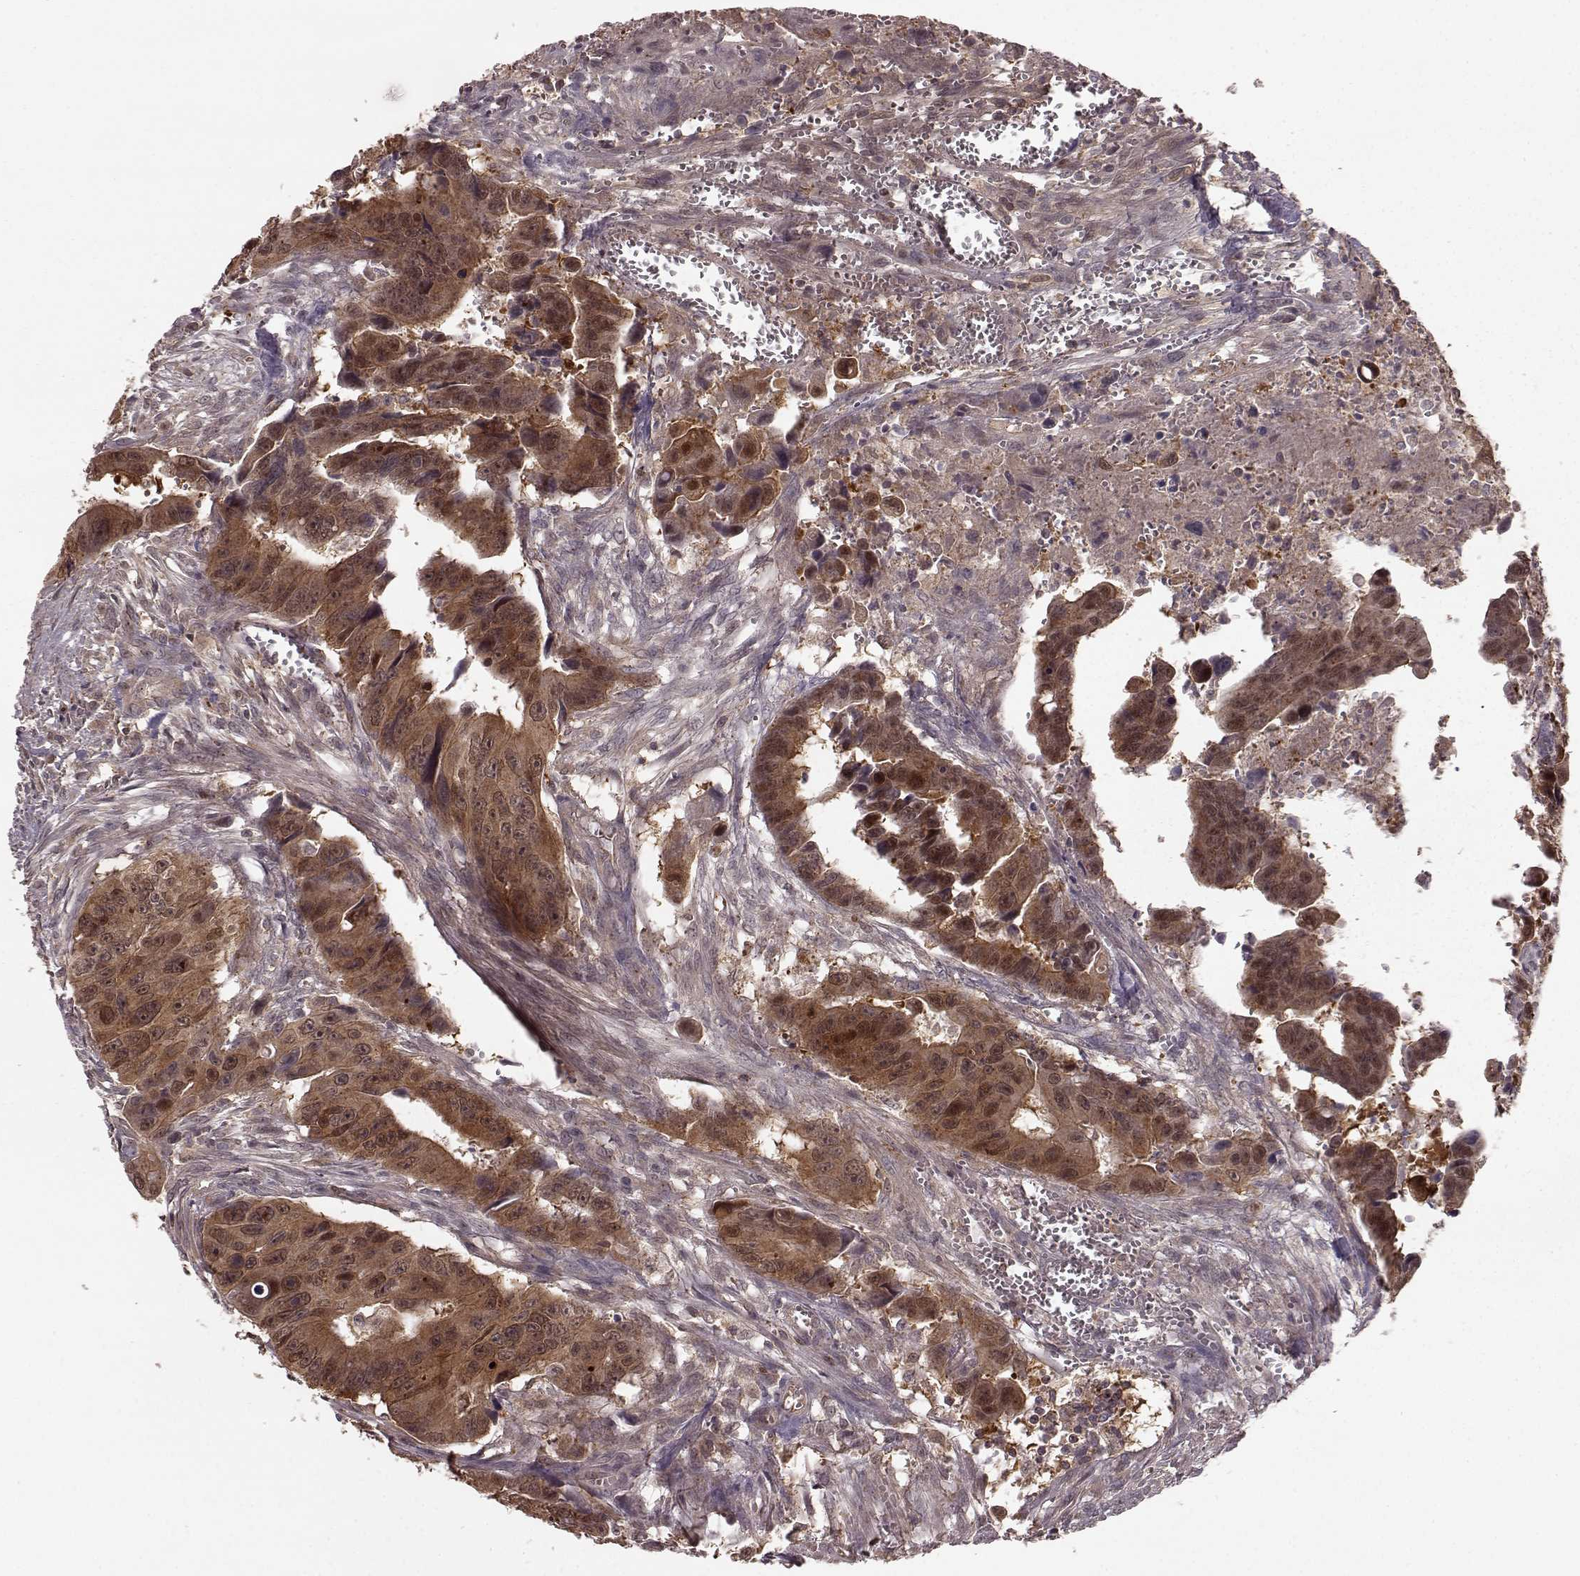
{"staining": {"intensity": "moderate", "quantity": ">75%", "location": "cytoplasmic/membranous"}, "tissue": "colorectal cancer", "cell_type": "Tumor cells", "image_type": "cancer", "snomed": [{"axis": "morphology", "description": "Adenocarcinoma, NOS"}, {"axis": "topography", "description": "Colon"}], "caption": "Immunohistochemistry (IHC) of human colorectal cancer reveals medium levels of moderate cytoplasmic/membranous staining in about >75% of tumor cells.", "gene": "GSS", "patient": {"sex": "female", "age": 87}}